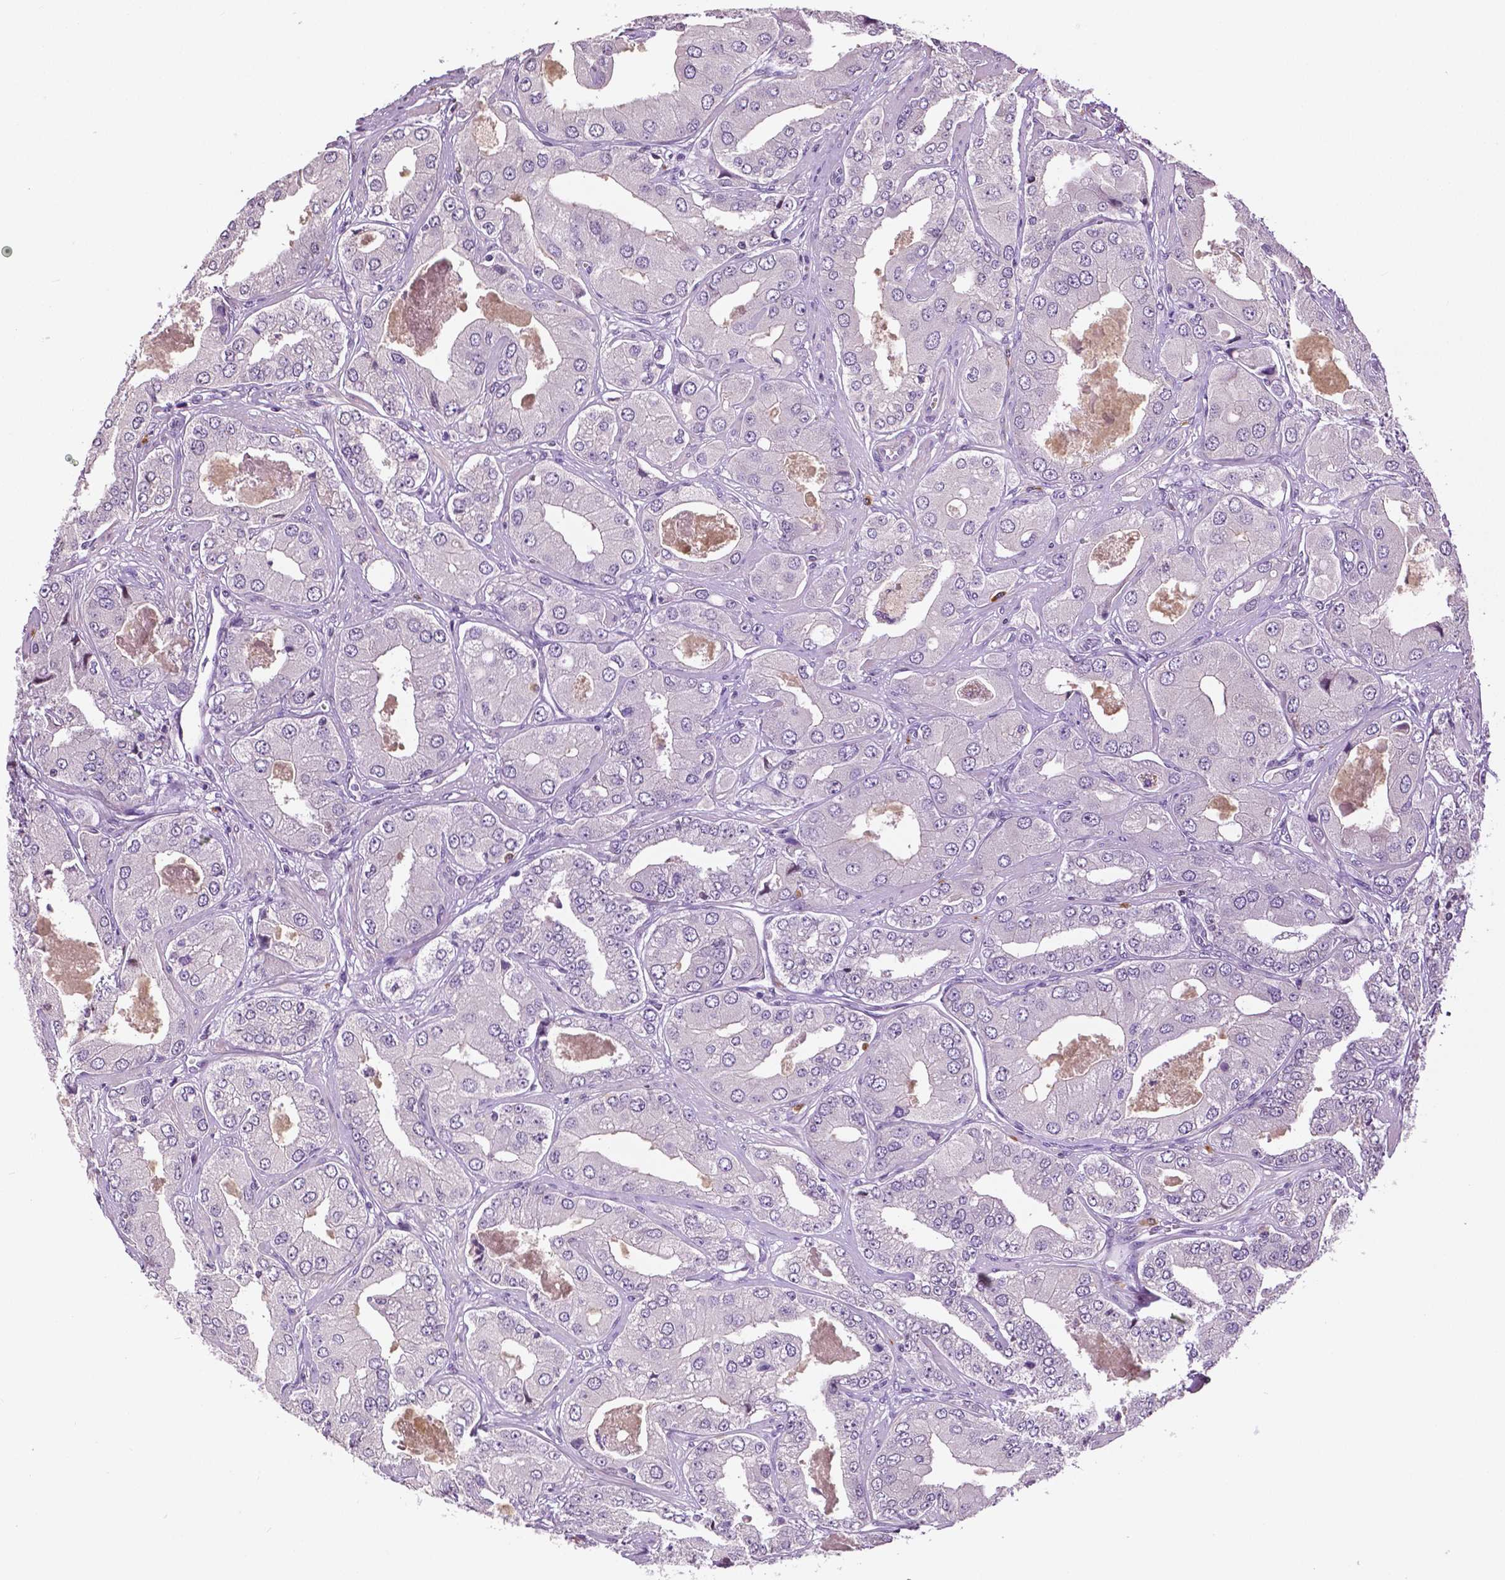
{"staining": {"intensity": "negative", "quantity": "none", "location": "none"}, "tissue": "prostate cancer", "cell_type": "Tumor cells", "image_type": "cancer", "snomed": [{"axis": "morphology", "description": "Adenocarcinoma, Low grade"}, {"axis": "topography", "description": "Prostate"}], "caption": "Tumor cells show no significant protein positivity in prostate cancer.", "gene": "DLX5", "patient": {"sex": "male", "age": 60}}